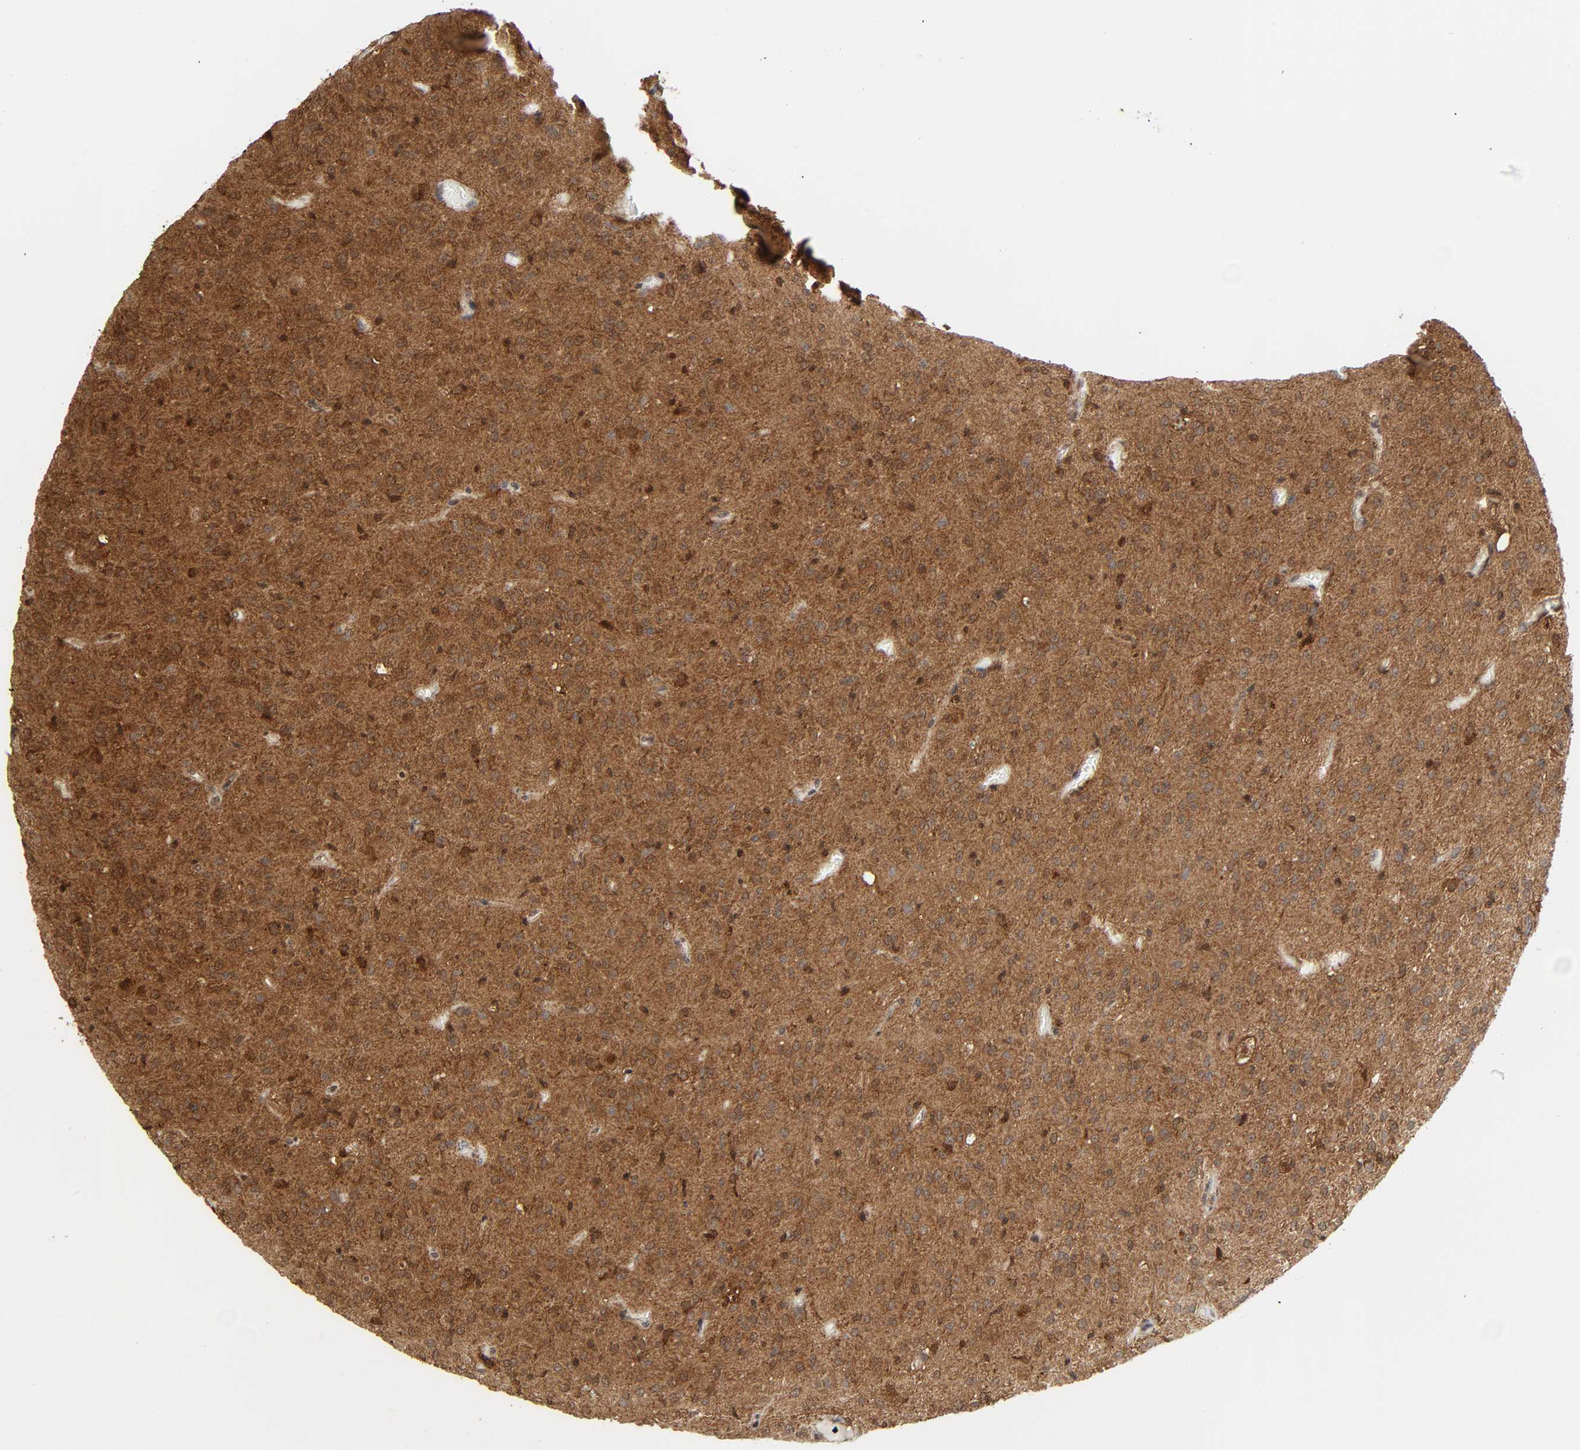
{"staining": {"intensity": "moderate", "quantity": "<25%", "location": "cytoplasmic/membranous,nuclear"}, "tissue": "glioma", "cell_type": "Tumor cells", "image_type": "cancer", "snomed": [{"axis": "morphology", "description": "Glioma, malignant, High grade"}, {"axis": "topography", "description": "Brain"}], "caption": "Immunohistochemistry of high-grade glioma (malignant) shows low levels of moderate cytoplasmic/membranous and nuclear expression in about <25% of tumor cells.", "gene": "MAPK1", "patient": {"sex": "female", "age": 59}}